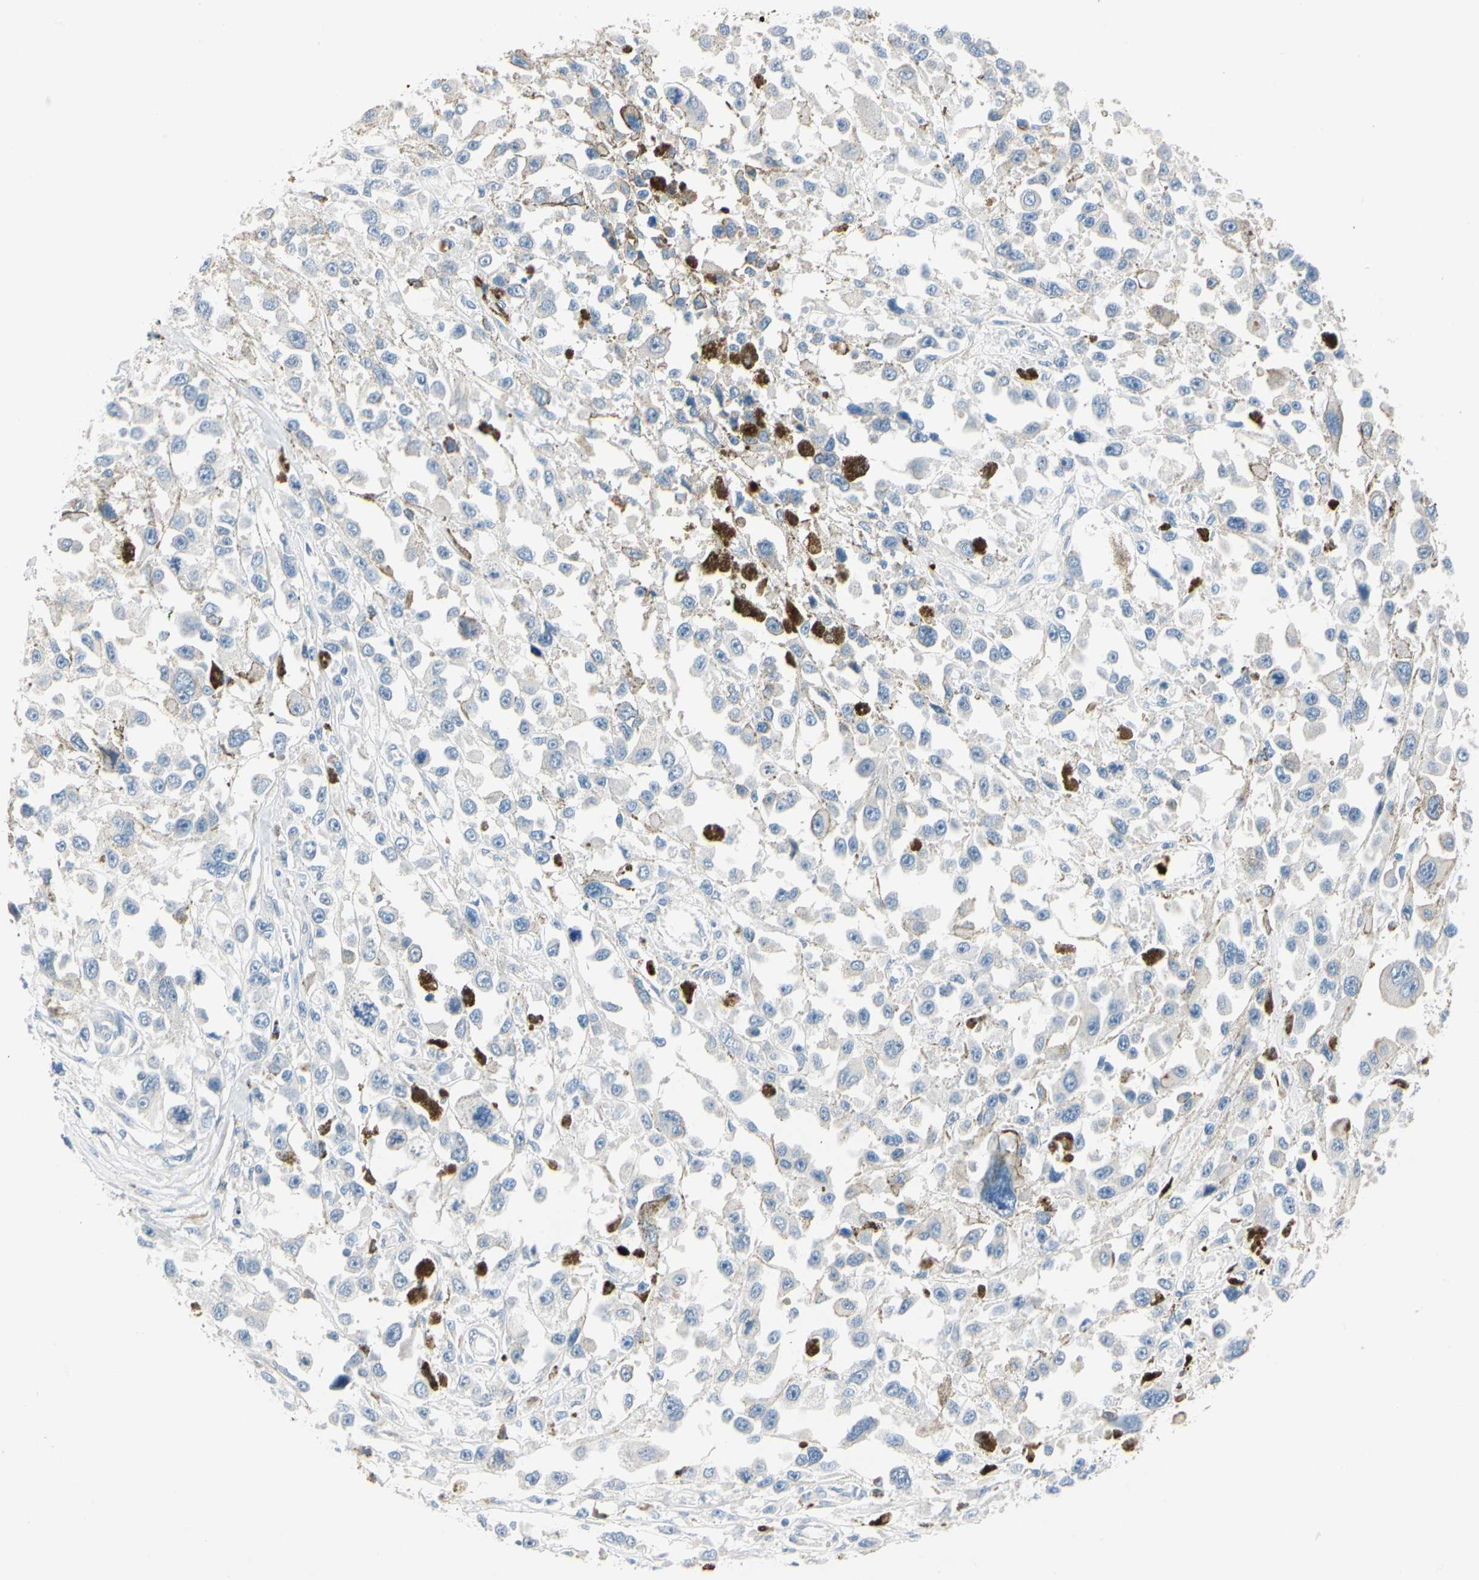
{"staining": {"intensity": "negative", "quantity": "none", "location": "none"}, "tissue": "melanoma", "cell_type": "Tumor cells", "image_type": "cancer", "snomed": [{"axis": "morphology", "description": "Malignant melanoma, Metastatic site"}, {"axis": "topography", "description": "Lymph node"}], "caption": "Protein analysis of melanoma exhibits no significant staining in tumor cells.", "gene": "TRAF5", "patient": {"sex": "male", "age": 59}}